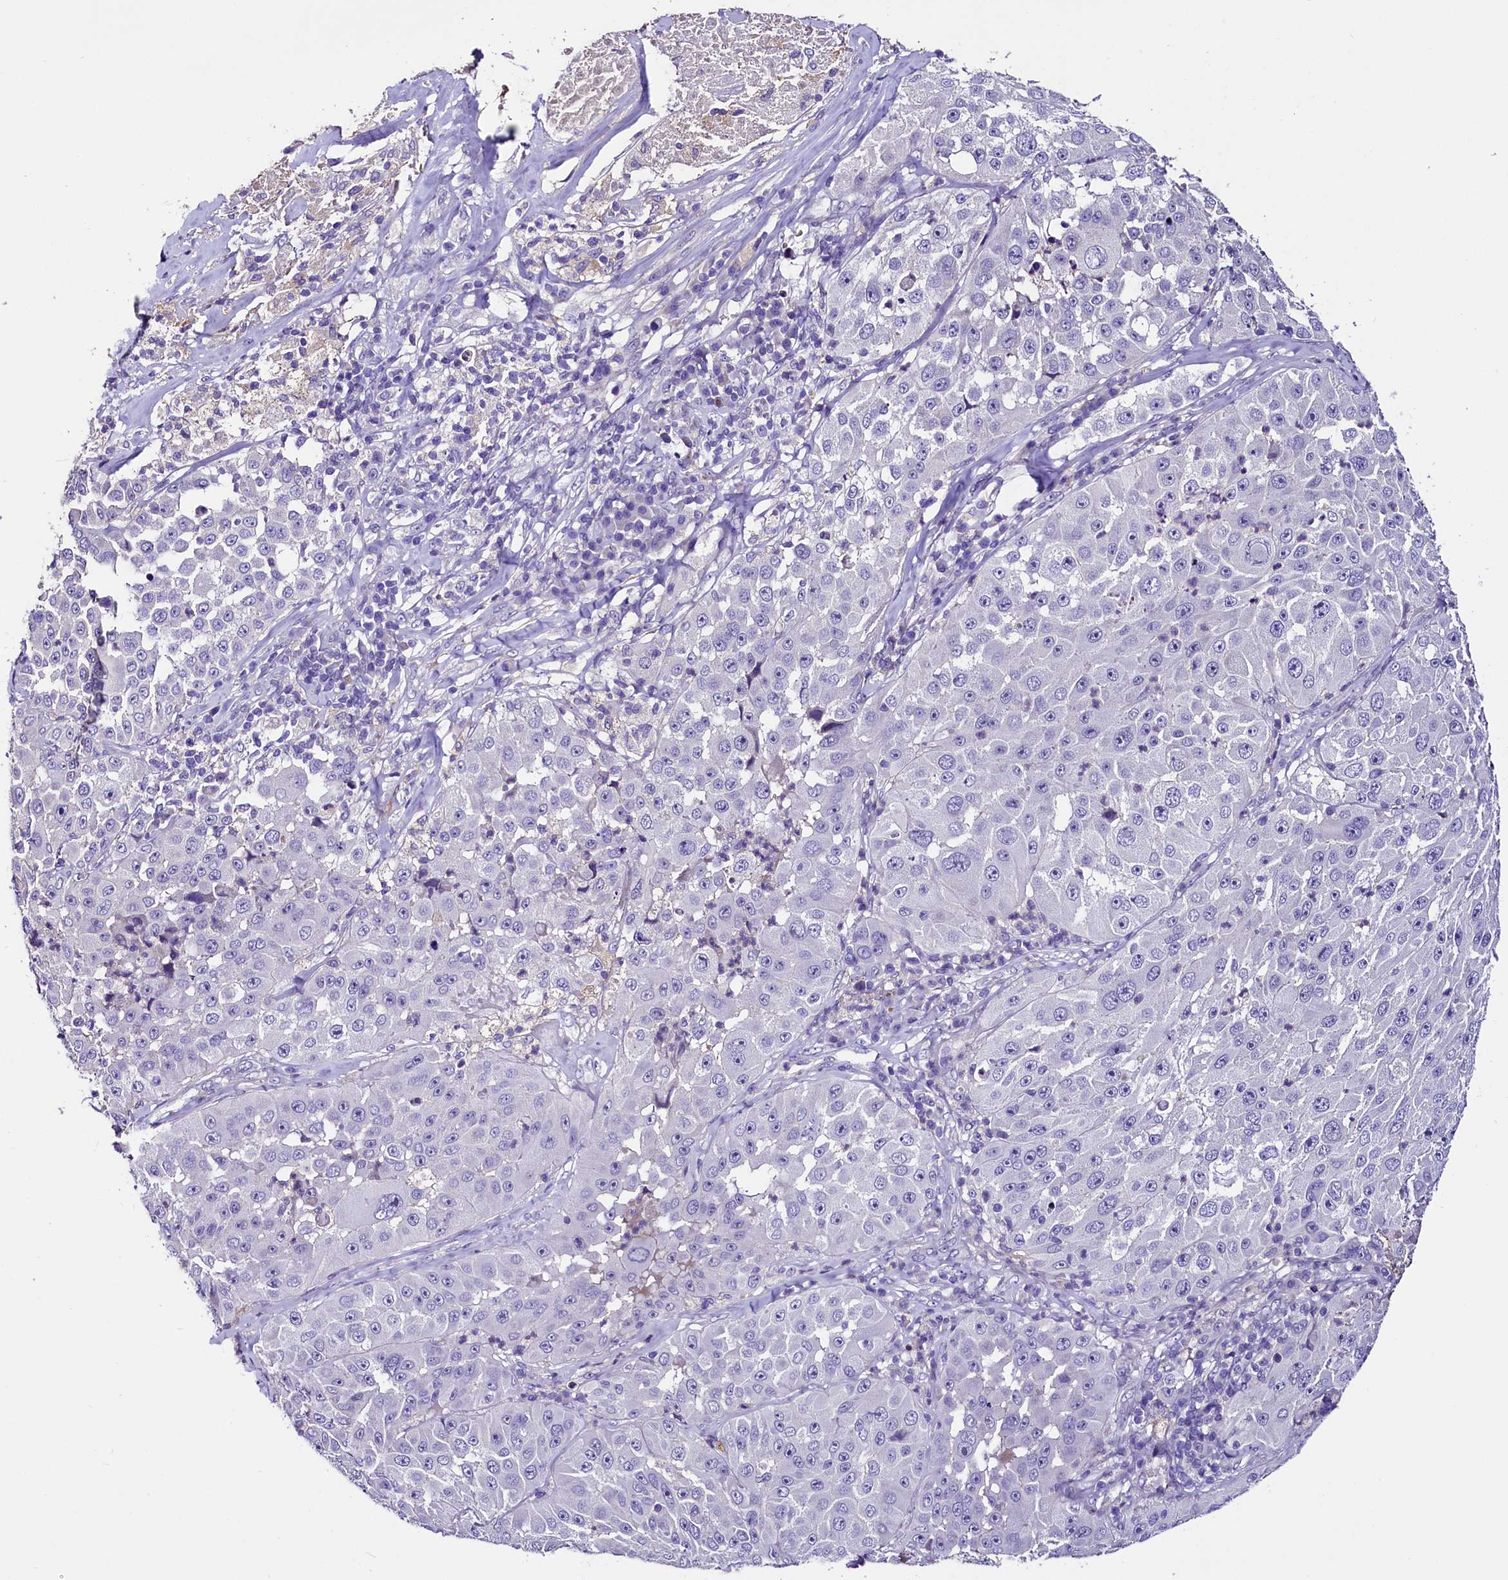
{"staining": {"intensity": "negative", "quantity": "none", "location": "none"}, "tissue": "melanoma", "cell_type": "Tumor cells", "image_type": "cancer", "snomed": [{"axis": "morphology", "description": "Malignant melanoma, Metastatic site"}, {"axis": "topography", "description": "Lymph node"}], "caption": "An image of human malignant melanoma (metastatic site) is negative for staining in tumor cells.", "gene": "MEX3B", "patient": {"sex": "male", "age": 62}}